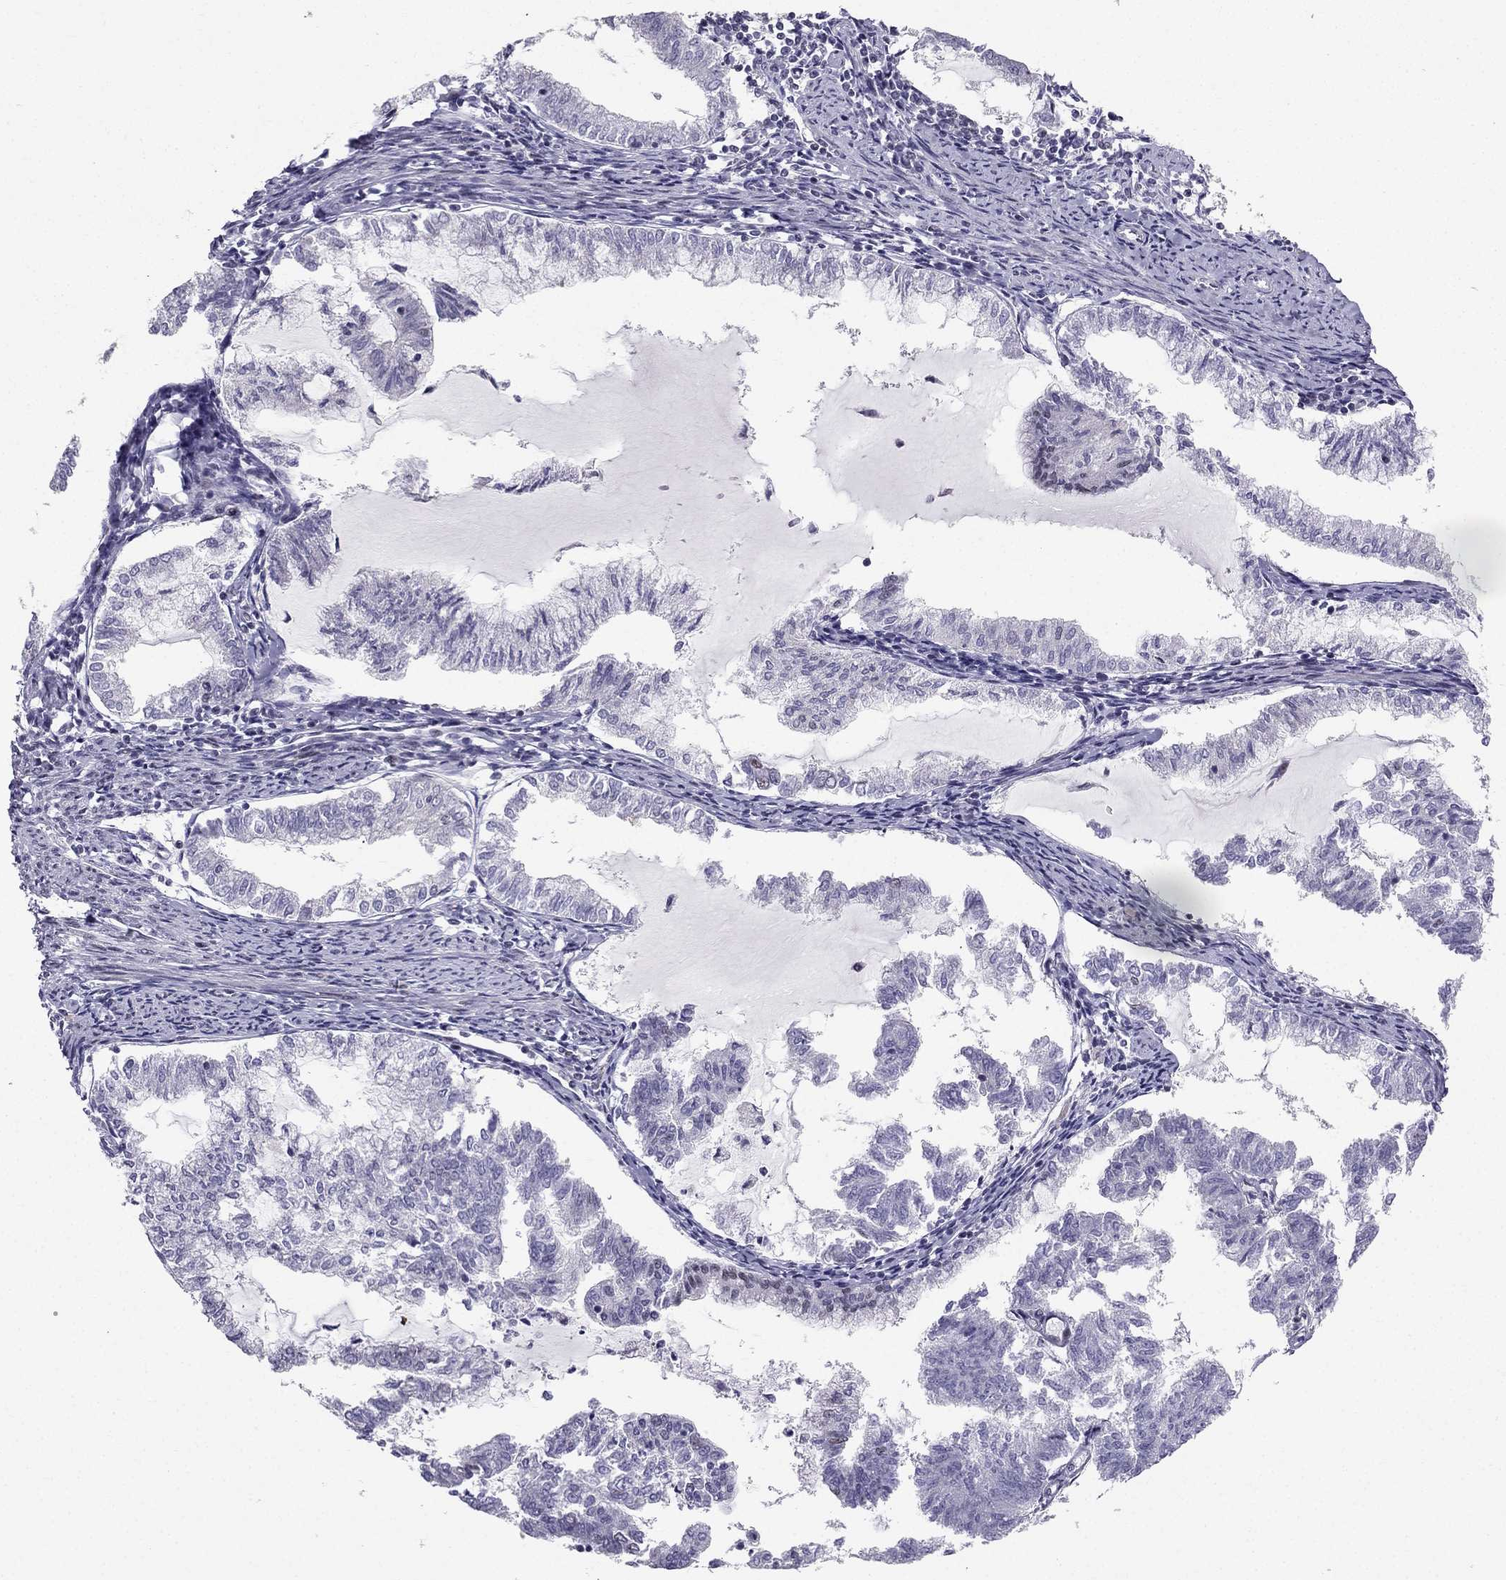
{"staining": {"intensity": "negative", "quantity": "none", "location": "none"}, "tissue": "endometrial cancer", "cell_type": "Tumor cells", "image_type": "cancer", "snomed": [{"axis": "morphology", "description": "Adenocarcinoma, NOS"}, {"axis": "topography", "description": "Endometrium"}], "caption": "IHC micrograph of endometrial cancer stained for a protein (brown), which reveals no positivity in tumor cells.", "gene": "RPRD2", "patient": {"sex": "female", "age": 79}}